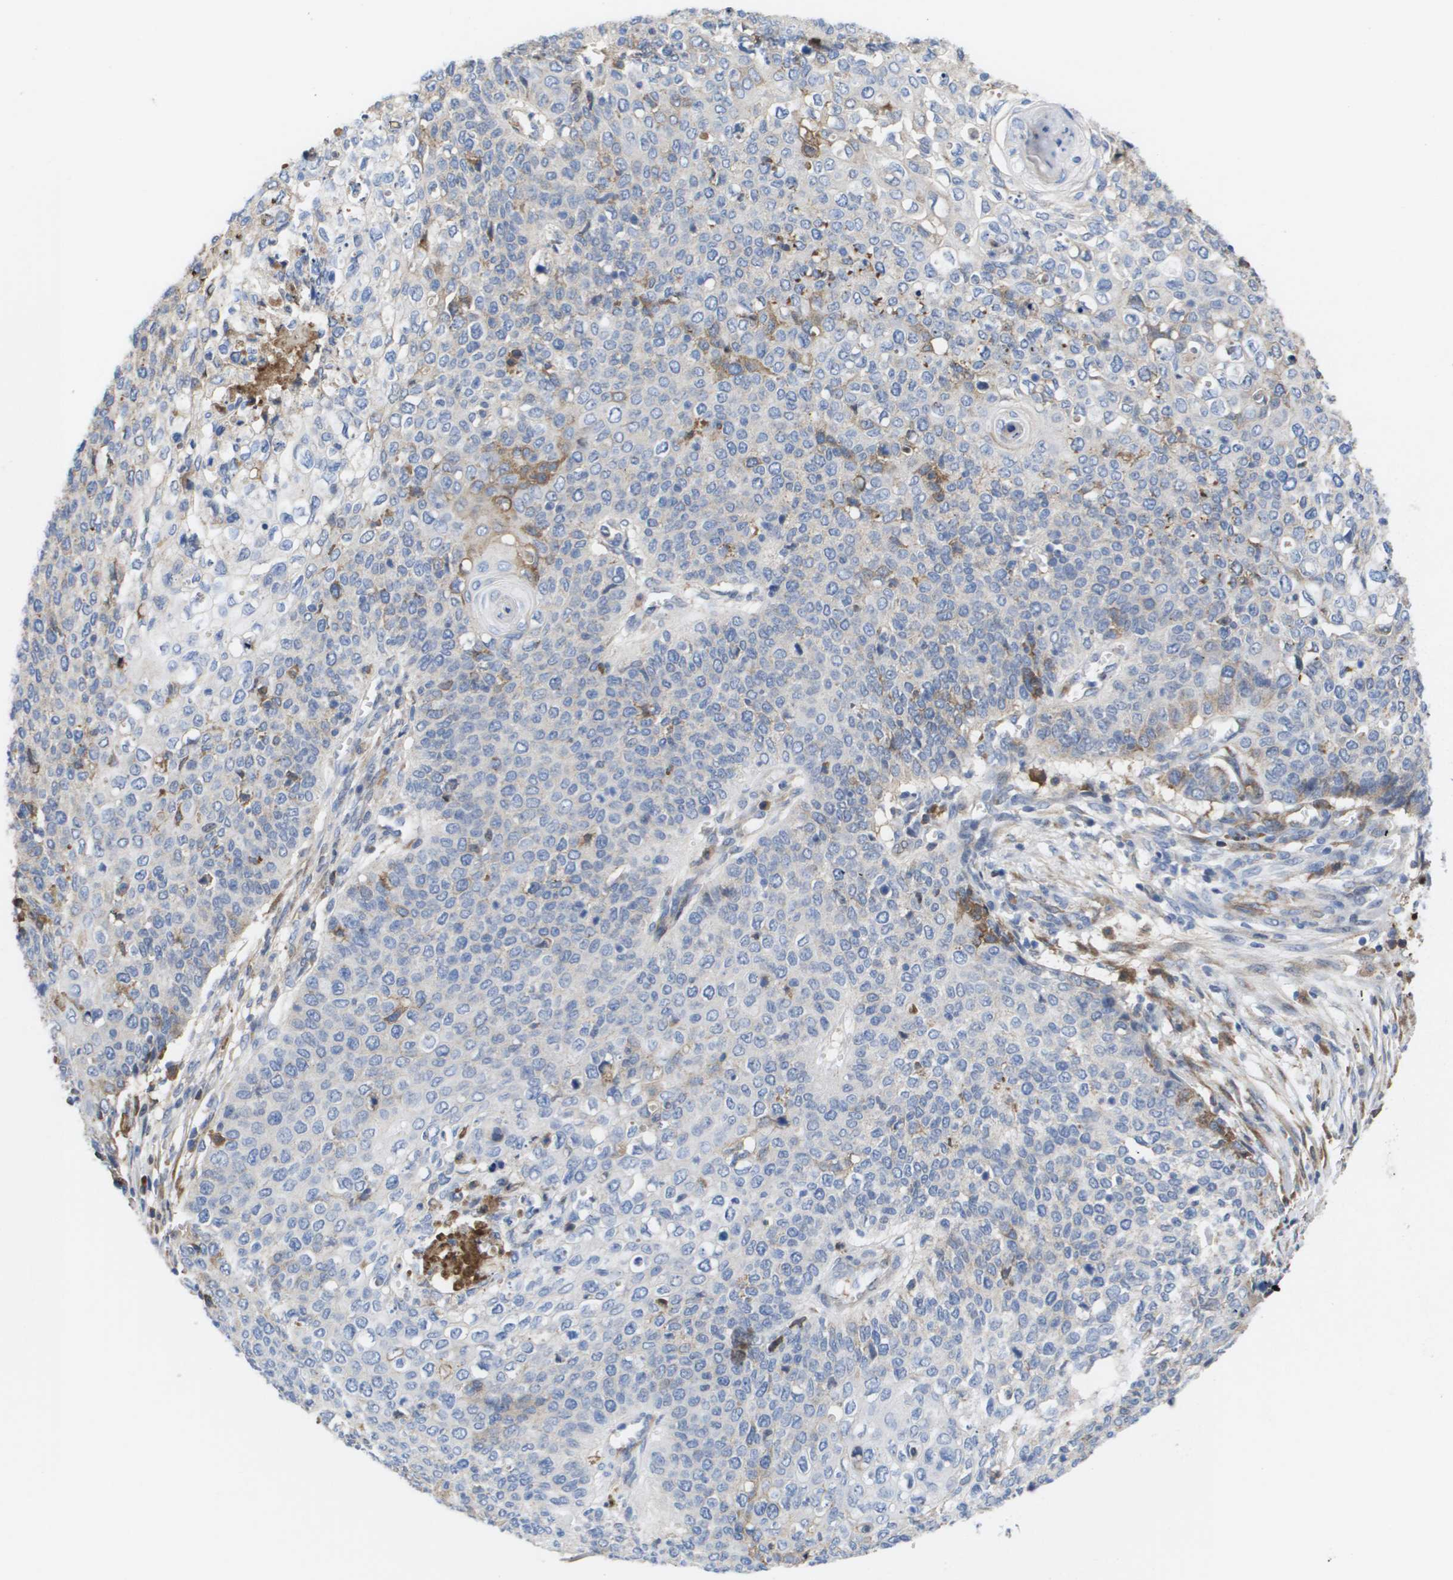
{"staining": {"intensity": "weak", "quantity": "<25%", "location": "cytoplasmic/membranous"}, "tissue": "cervical cancer", "cell_type": "Tumor cells", "image_type": "cancer", "snomed": [{"axis": "morphology", "description": "Squamous cell carcinoma, NOS"}, {"axis": "topography", "description": "Cervix"}], "caption": "Protein analysis of cervical squamous cell carcinoma reveals no significant staining in tumor cells.", "gene": "SERPINC1", "patient": {"sex": "female", "age": 39}}